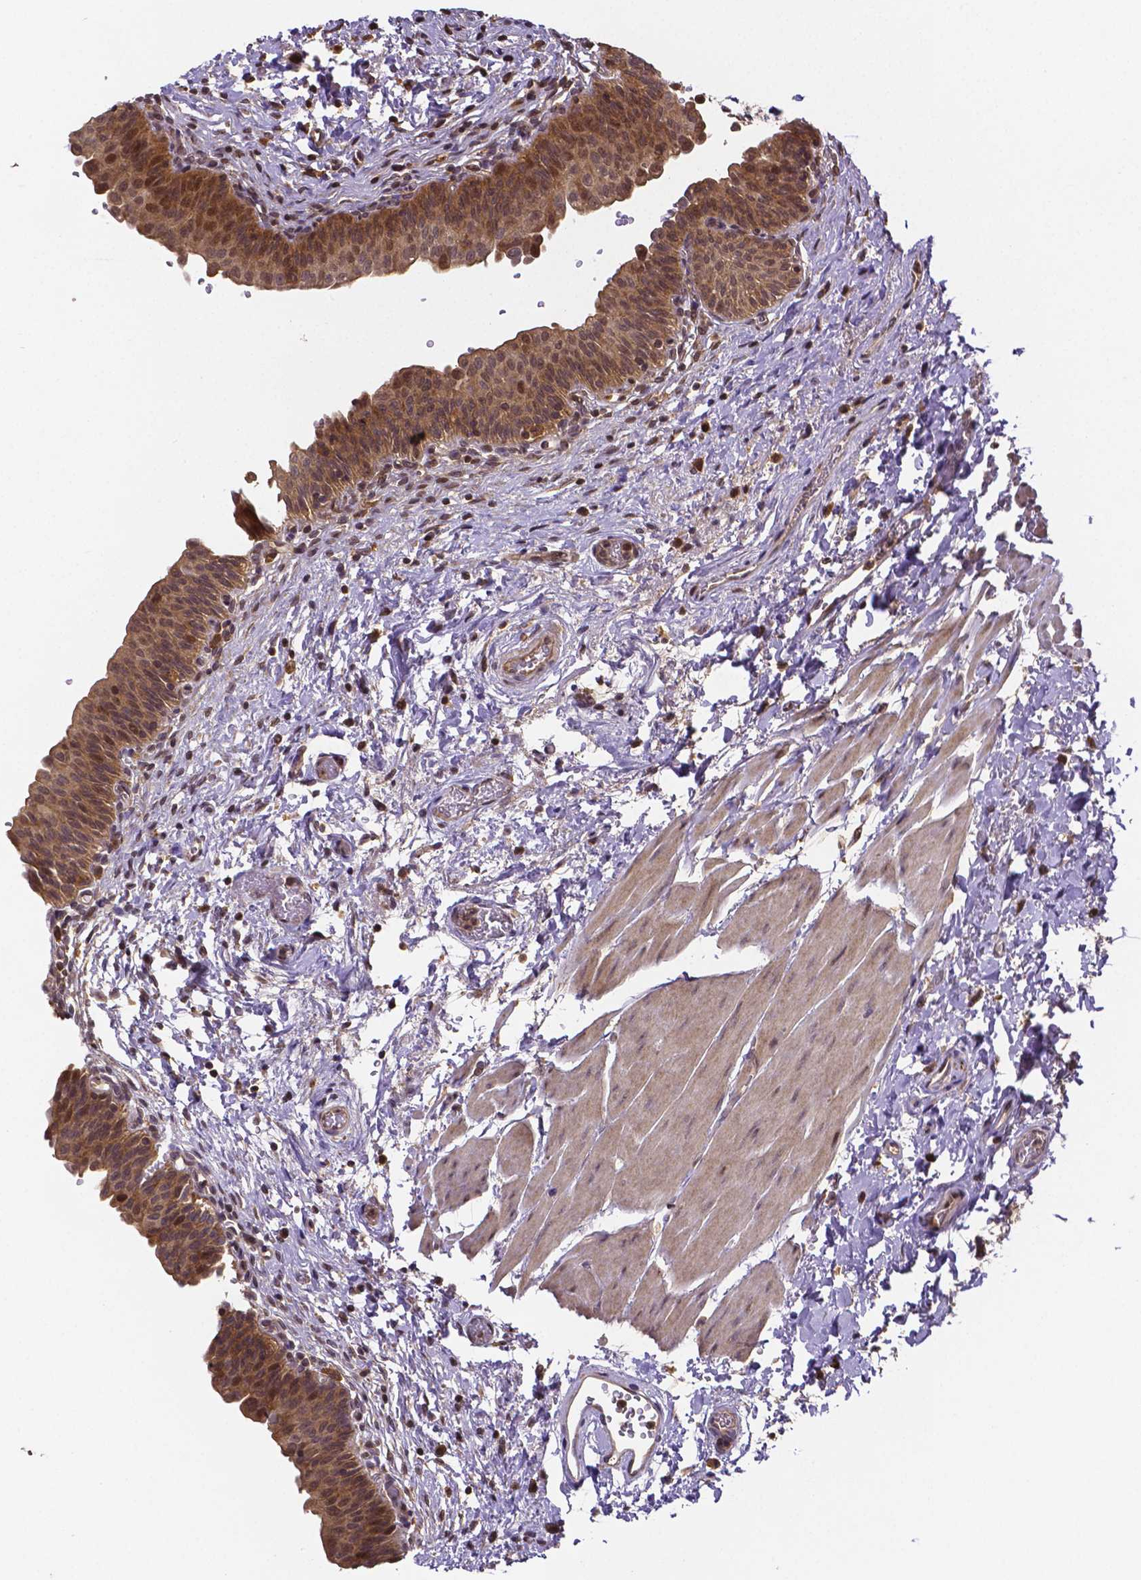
{"staining": {"intensity": "moderate", "quantity": ">75%", "location": "cytoplasmic/membranous,nuclear"}, "tissue": "urinary bladder", "cell_type": "Urothelial cells", "image_type": "normal", "snomed": [{"axis": "morphology", "description": "Normal tissue, NOS"}, {"axis": "topography", "description": "Urinary bladder"}], "caption": "Brown immunohistochemical staining in normal human urinary bladder exhibits moderate cytoplasmic/membranous,nuclear positivity in approximately >75% of urothelial cells.", "gene": "RNF123", "patient": {"sex": "male", "age": 56}}